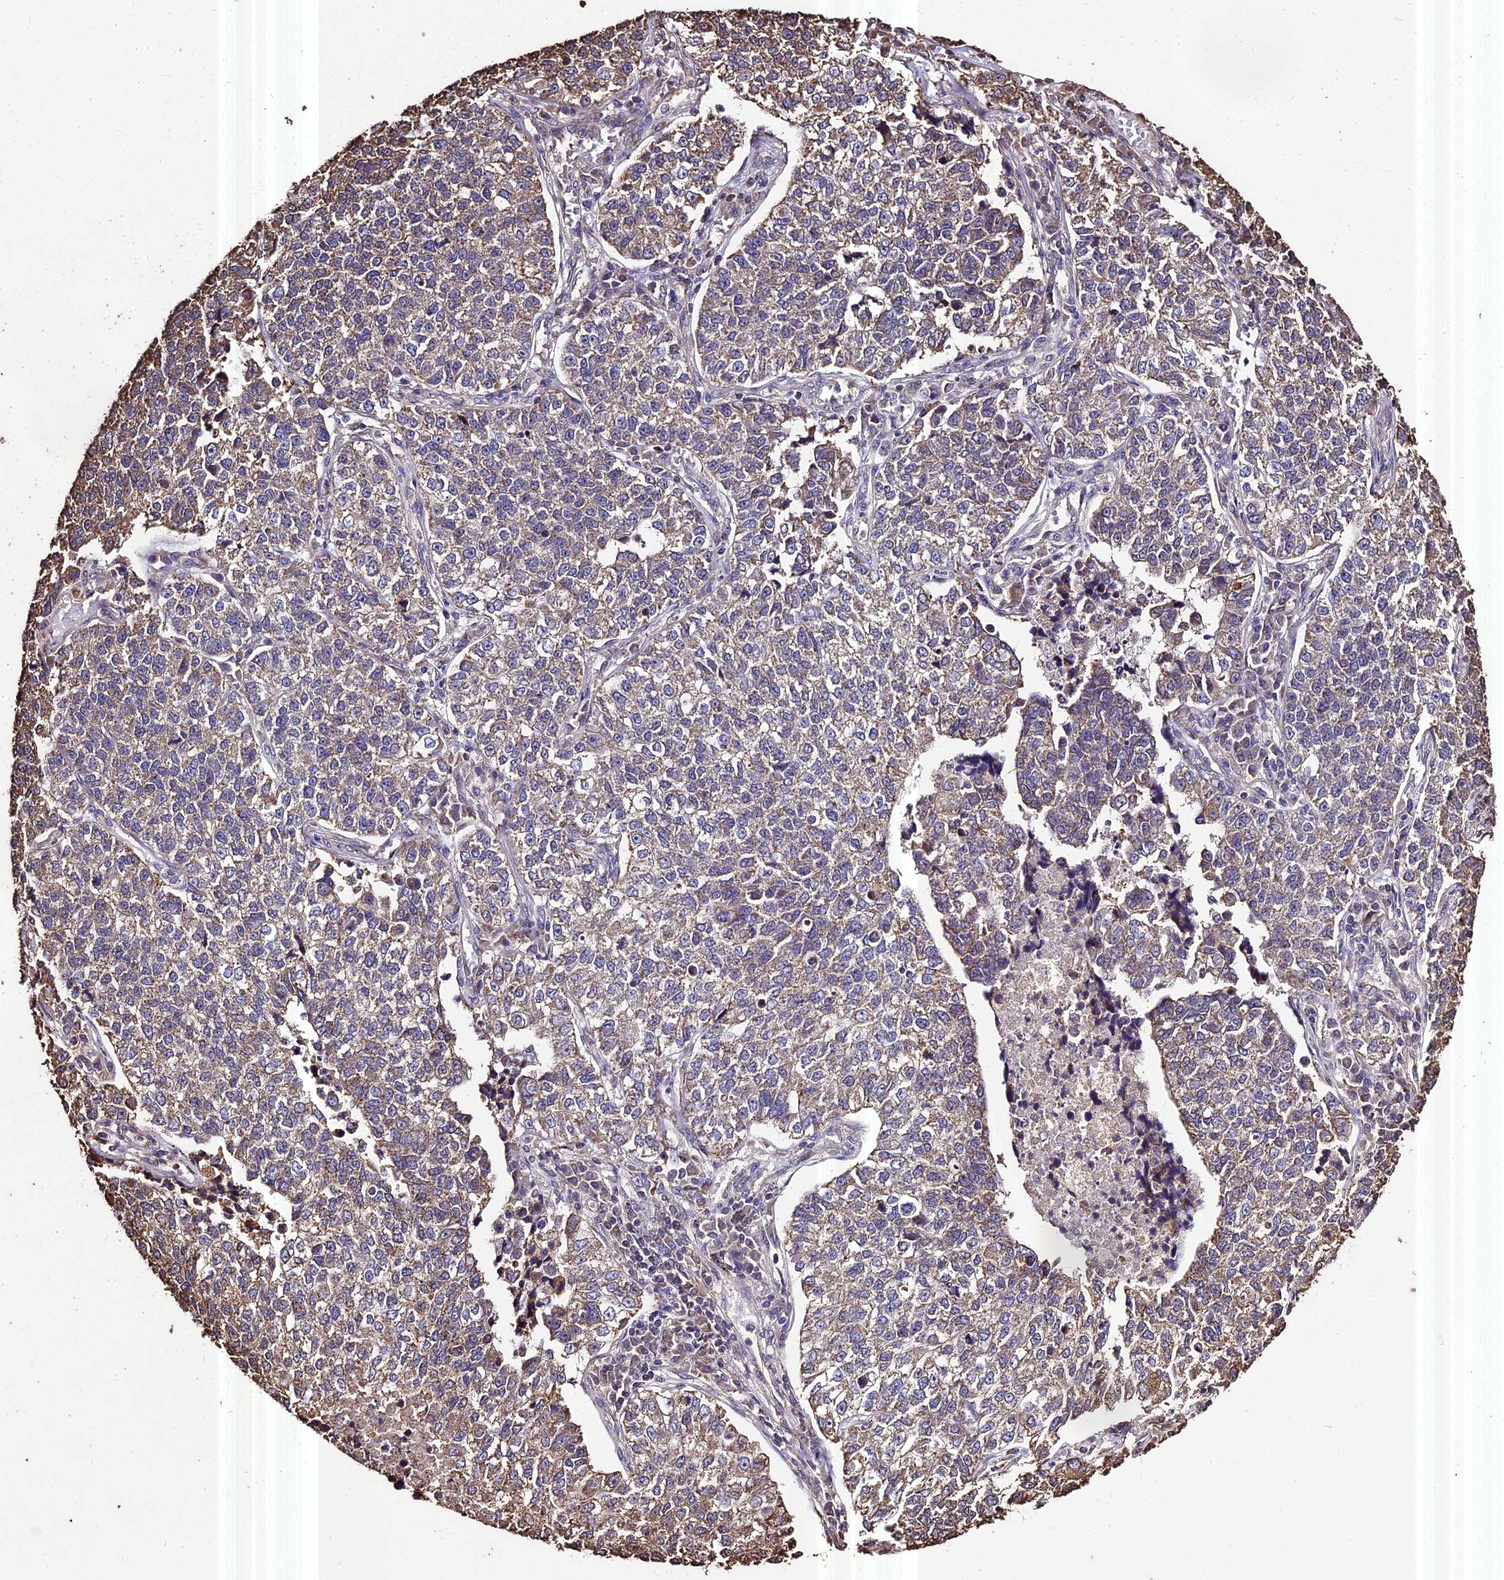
{"staining": {"intensity": "weak", "quantity": "<25%", "location": "cytoplasmic/membranous"}, "tissue": "lung cancer", "cell_type": "Tumor cells", "image_type": "cancer", "snomed": [{"axis": "morphology", "description": "Adenocarcinoma, NOS"}, {"axis": "topography", "description": "Lung"}], "caption": "Tumor cells are negative for protein expression in human lung adenocarcinoma.", "gene": "PGPEP1L", "patient": {"sex": "male", "age": 49}}